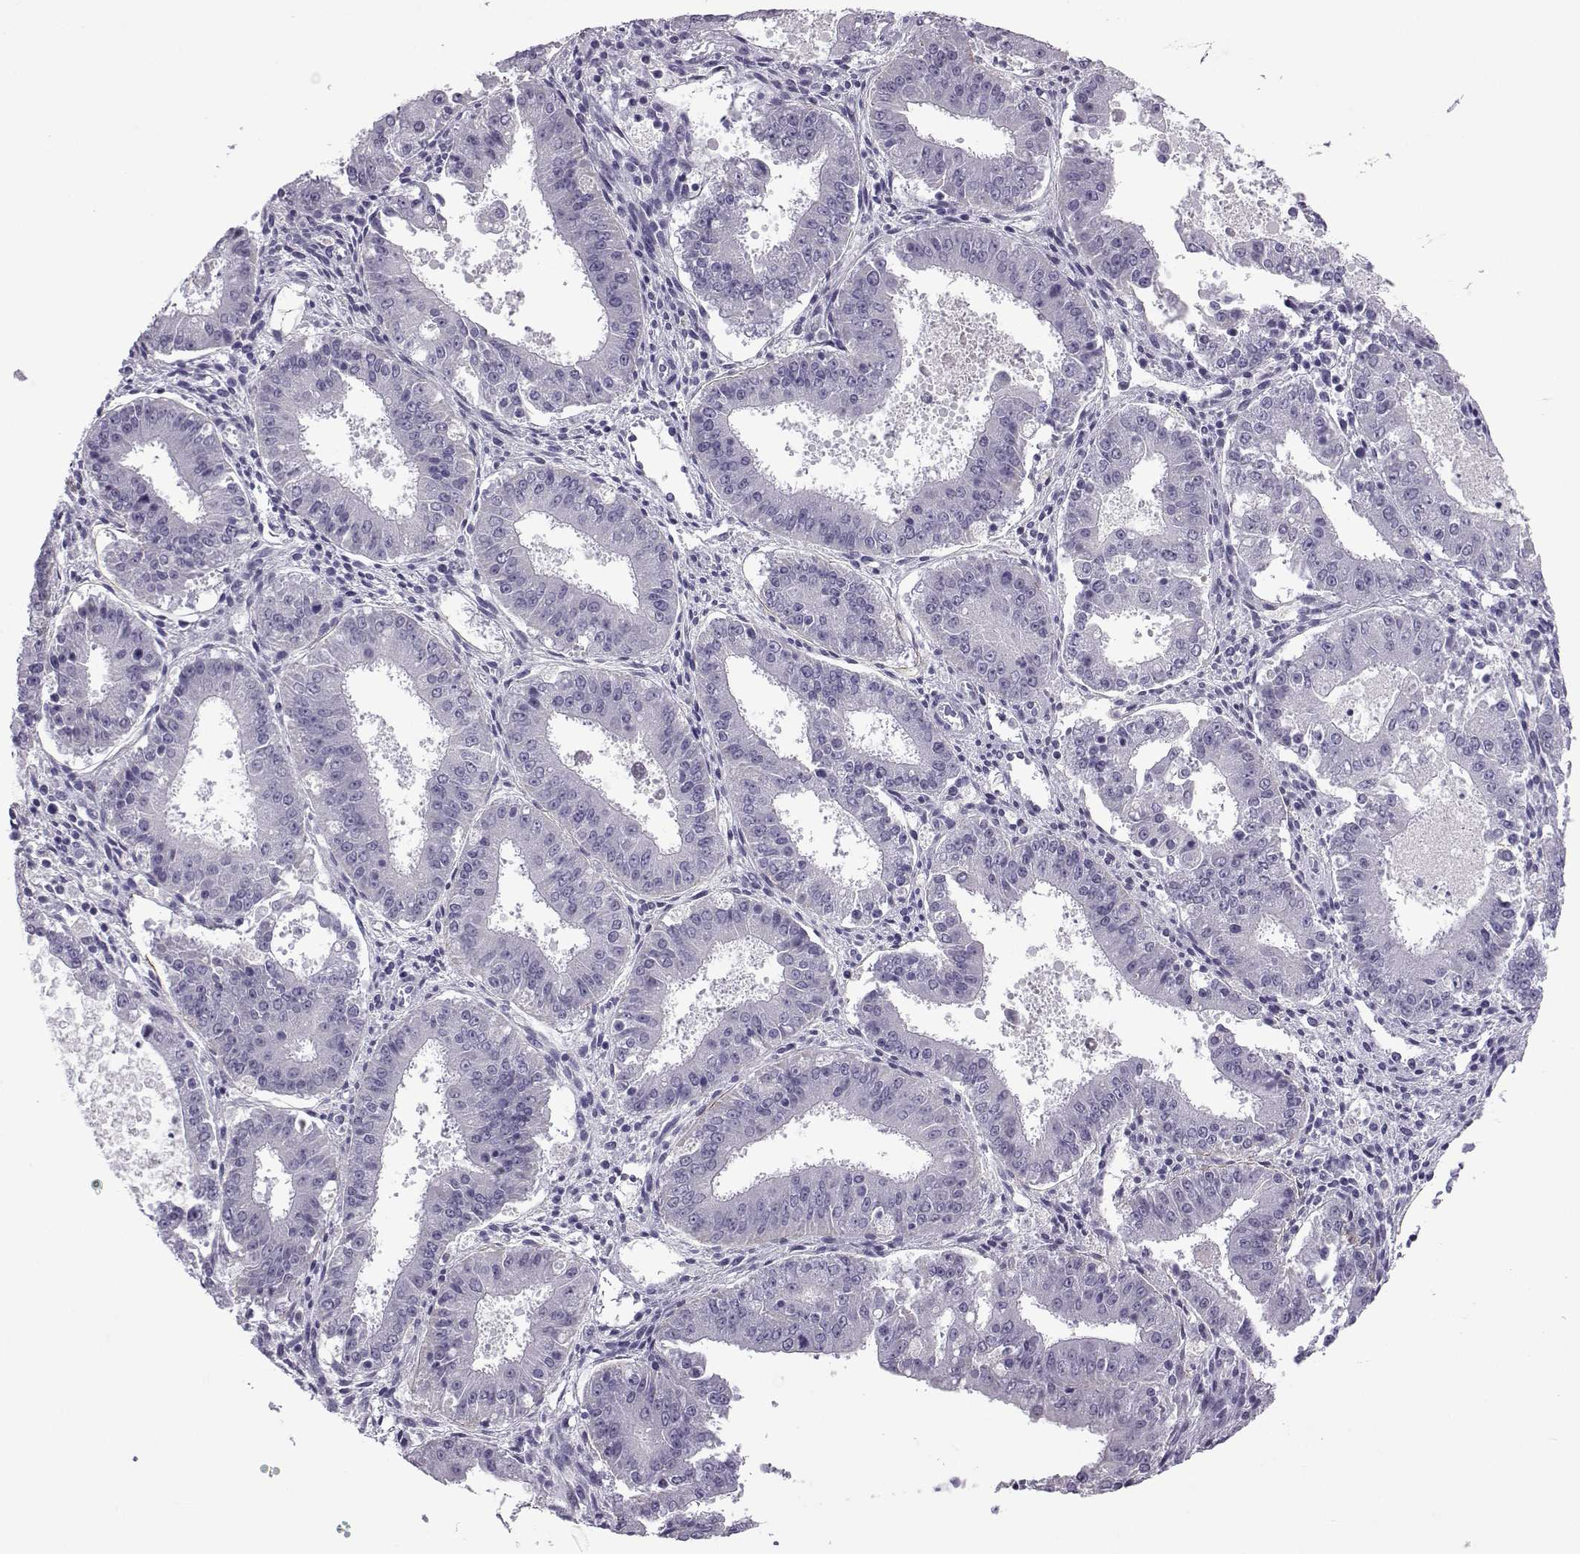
{"staining": {"intensity": "negative", "quantity": "none", "location": "none"}, "tissue": "ovarian cancer", "cell_type": "Tumor cells", "image_type": "cancer", "snomed": [{"axis": "morphology", "description": "Carcinoma, endometroid"}, {"axis": "topography", "description": "Ovary"}], "caption": "Ovarian cancer was stained to show a protein in brown. There is no significant positivity in tumor cells.", "gene": "OIP5", "patient": {"sex": "female", "age": 42}}